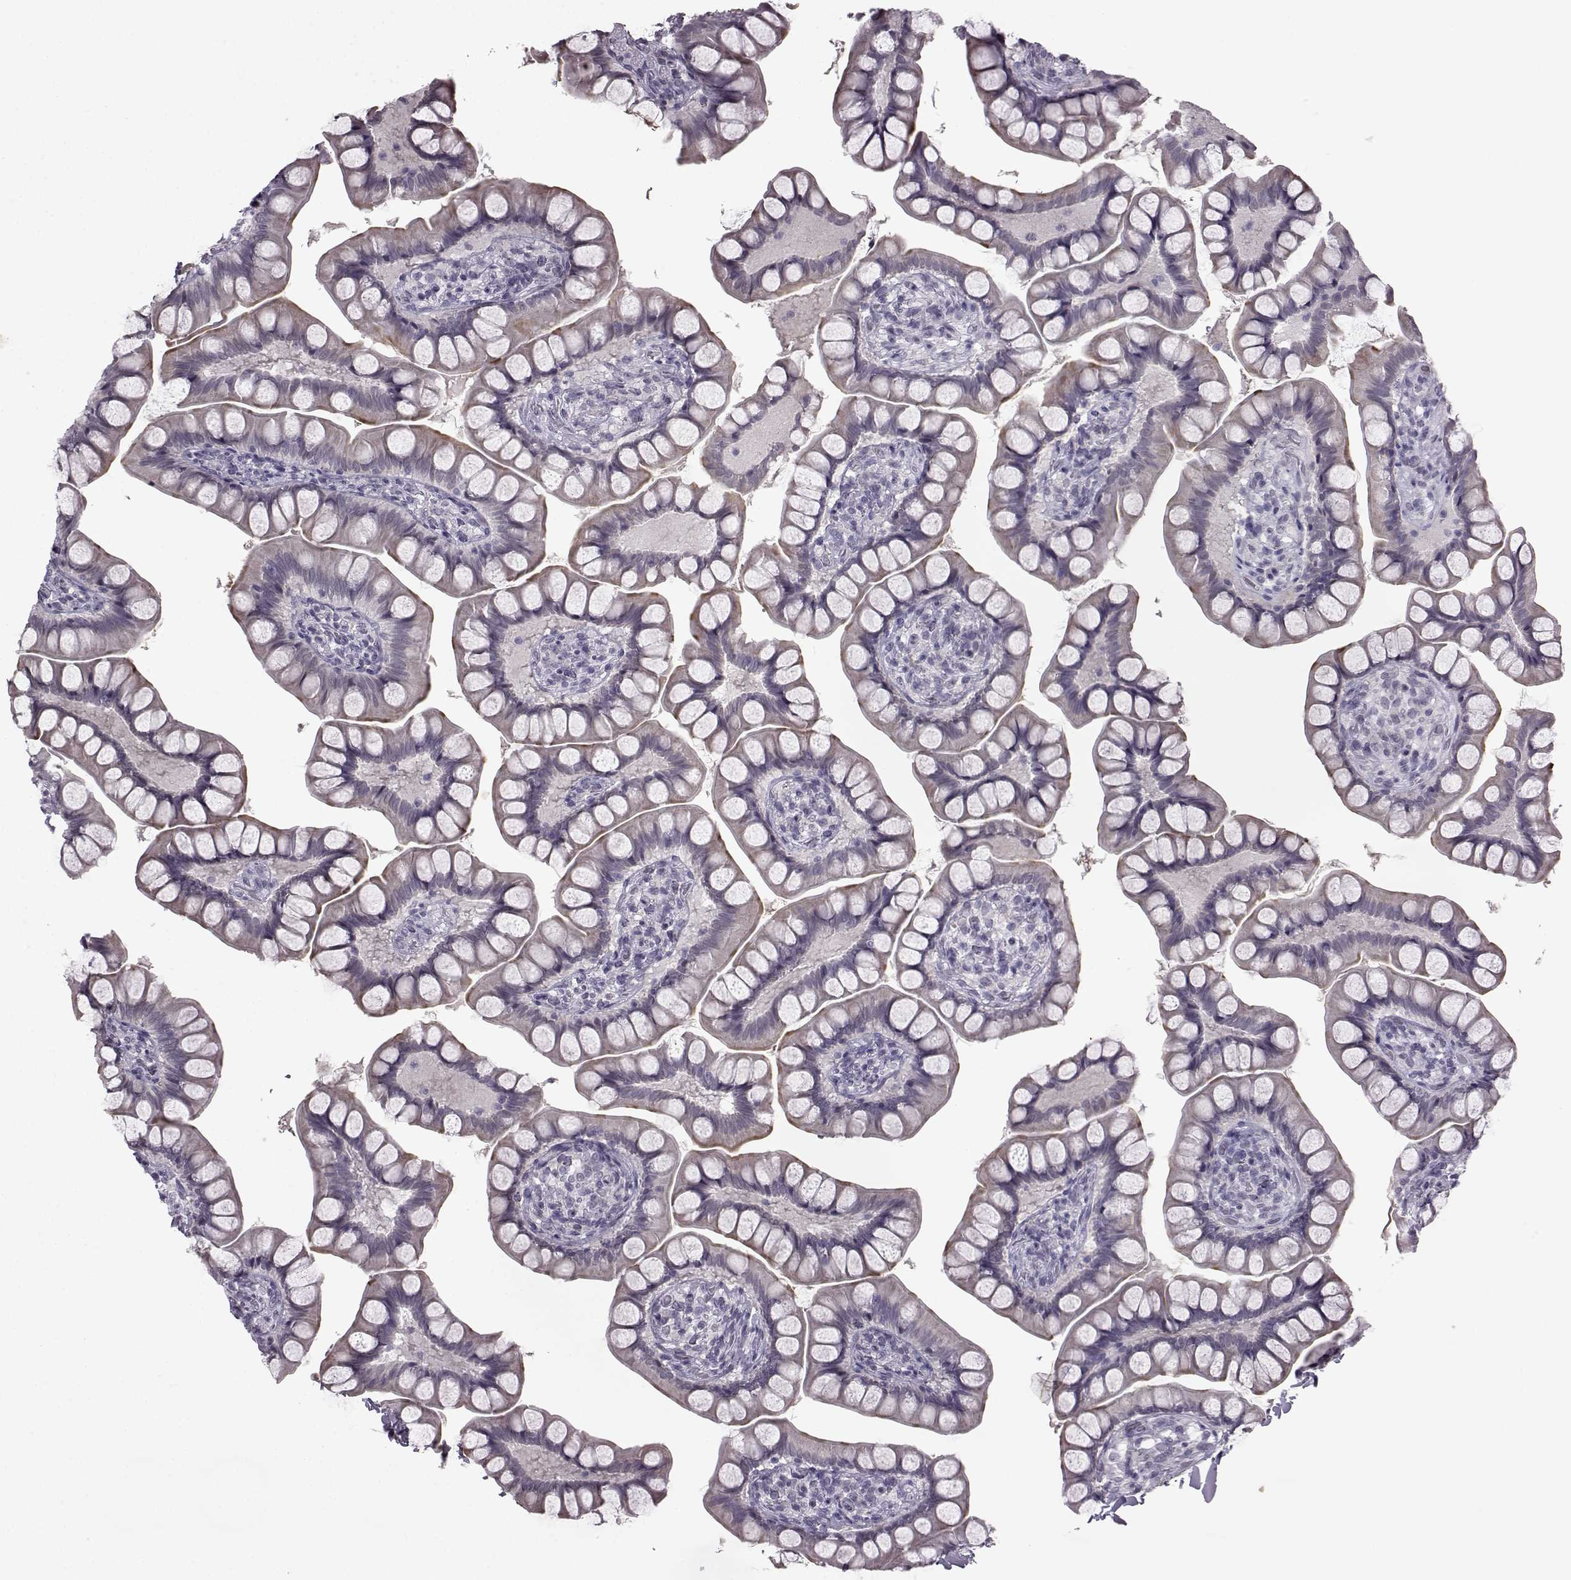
{"staining": {"intensity": "strong", "quantity": "25%-75%", "location": "cytoplasmic/membranous"}, "tissue": "small intestine", "cell_type": "Glandular cells", "image_type": "normal", "snomed": [{"axis": "morphology", "description": "Normal tissue, NOS"}, {"axis": "topography", "description": "Small intestine"}], "caption": "An image of human small intestine stained for a protein displays strong cytoplasmic/membranous brown staining in glandular cells. The protein of interest is stained brown, and the nuclei are stained in blue (DAB IHC with brightfield microscopy, high magnification).", "gene": "SLC28A2", "patient": {"sex": "male", "age": 70}}